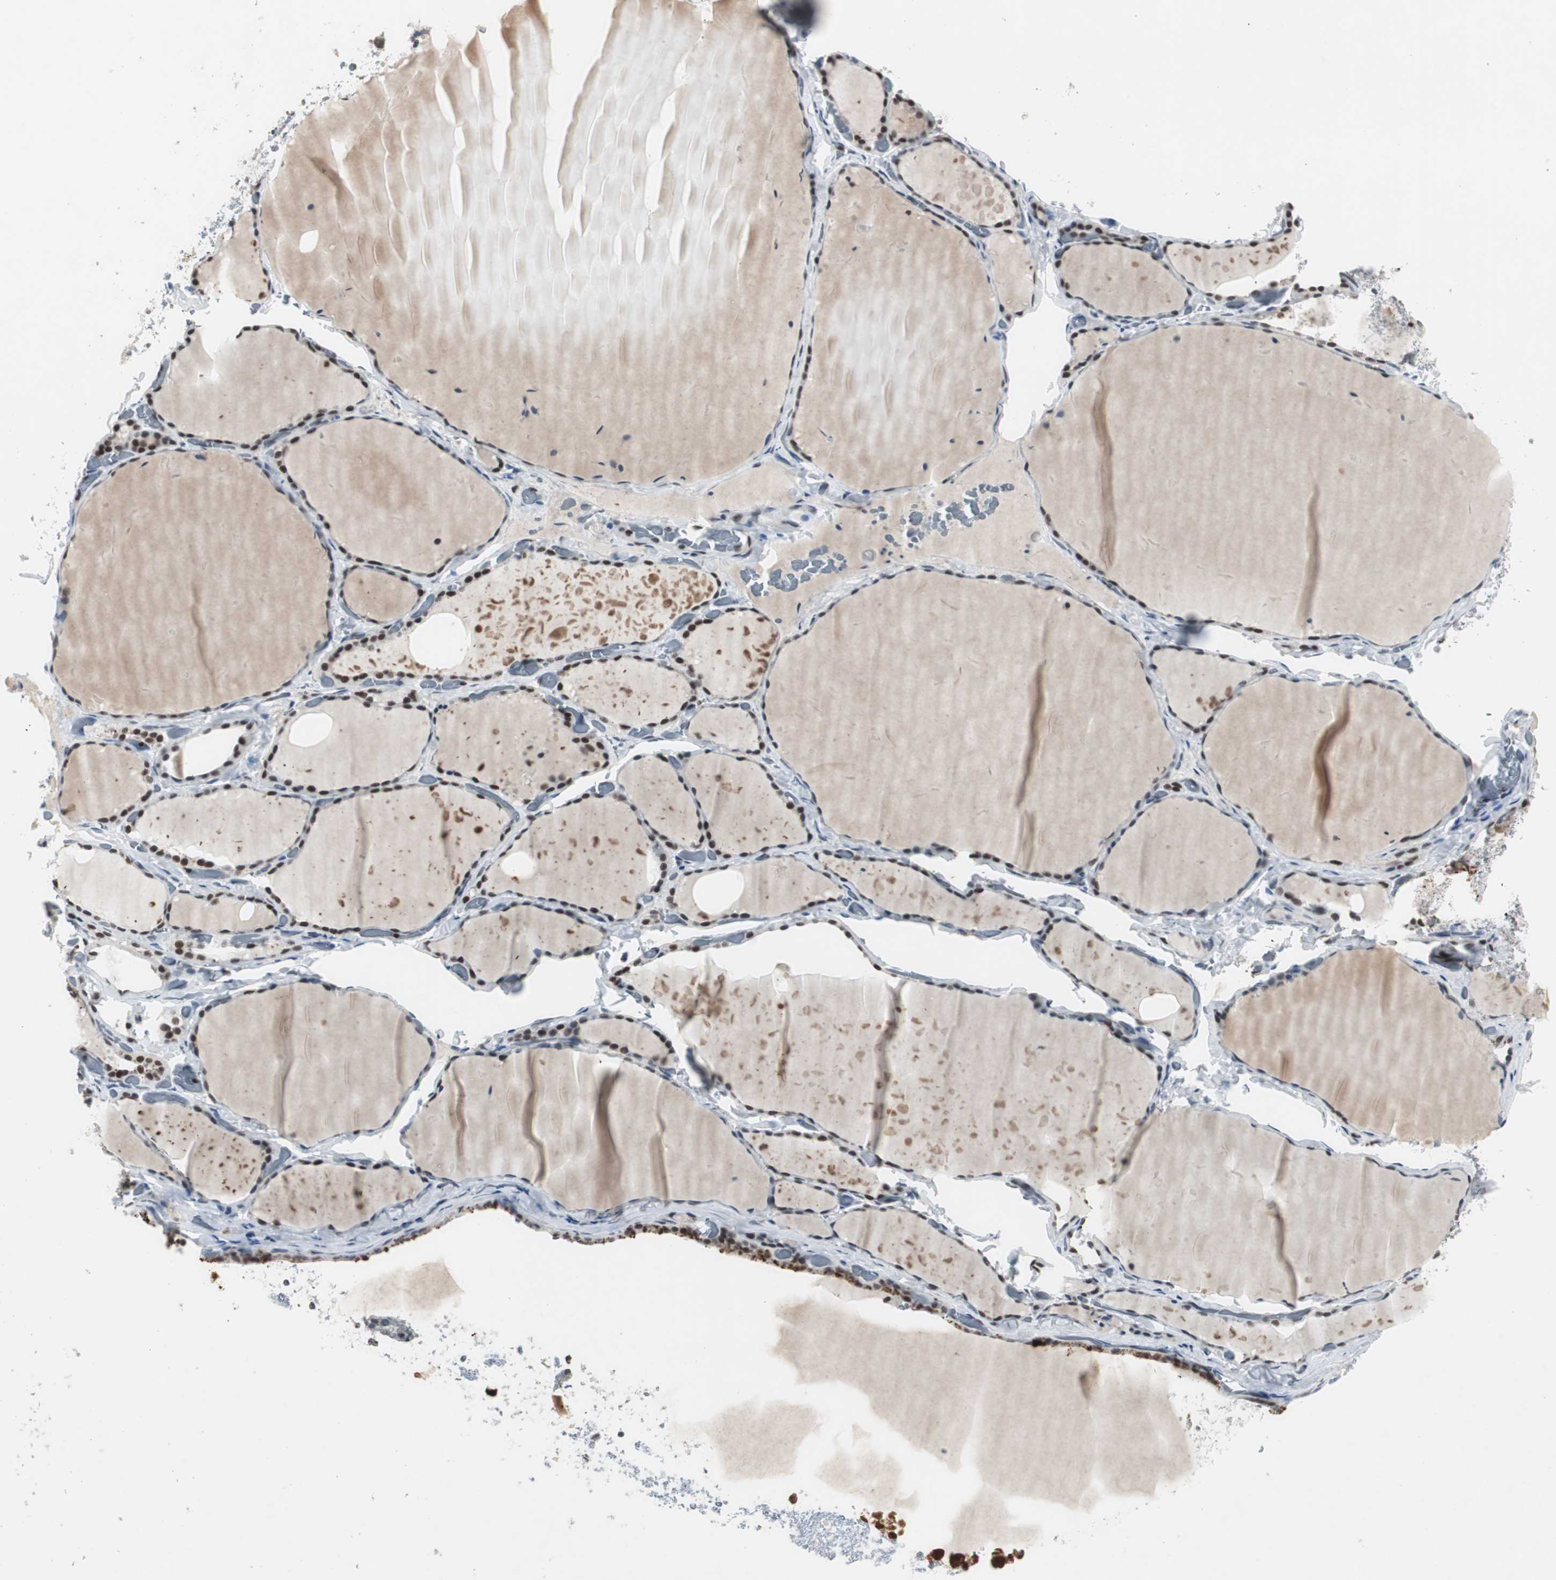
{"staining": {"intensity": "moderate", "quantity": ">75%", "location": "nuclear"}, "tissue": "thyroid gland", "cell_type": "Glandular cells", "image_type": "normal", "snomed": [{"axis": "morphology", "description": "Normal tissue, NOS"}, {"axis": "topography", "description": "Thyroid gland"}], "caption": "Protein staining shows moderate nuclear positivity in approximately >75% of glandular cells in benign thyroid gland.", "gene": "RAD9A", "patient": {"sex": "female", "age": 22}}